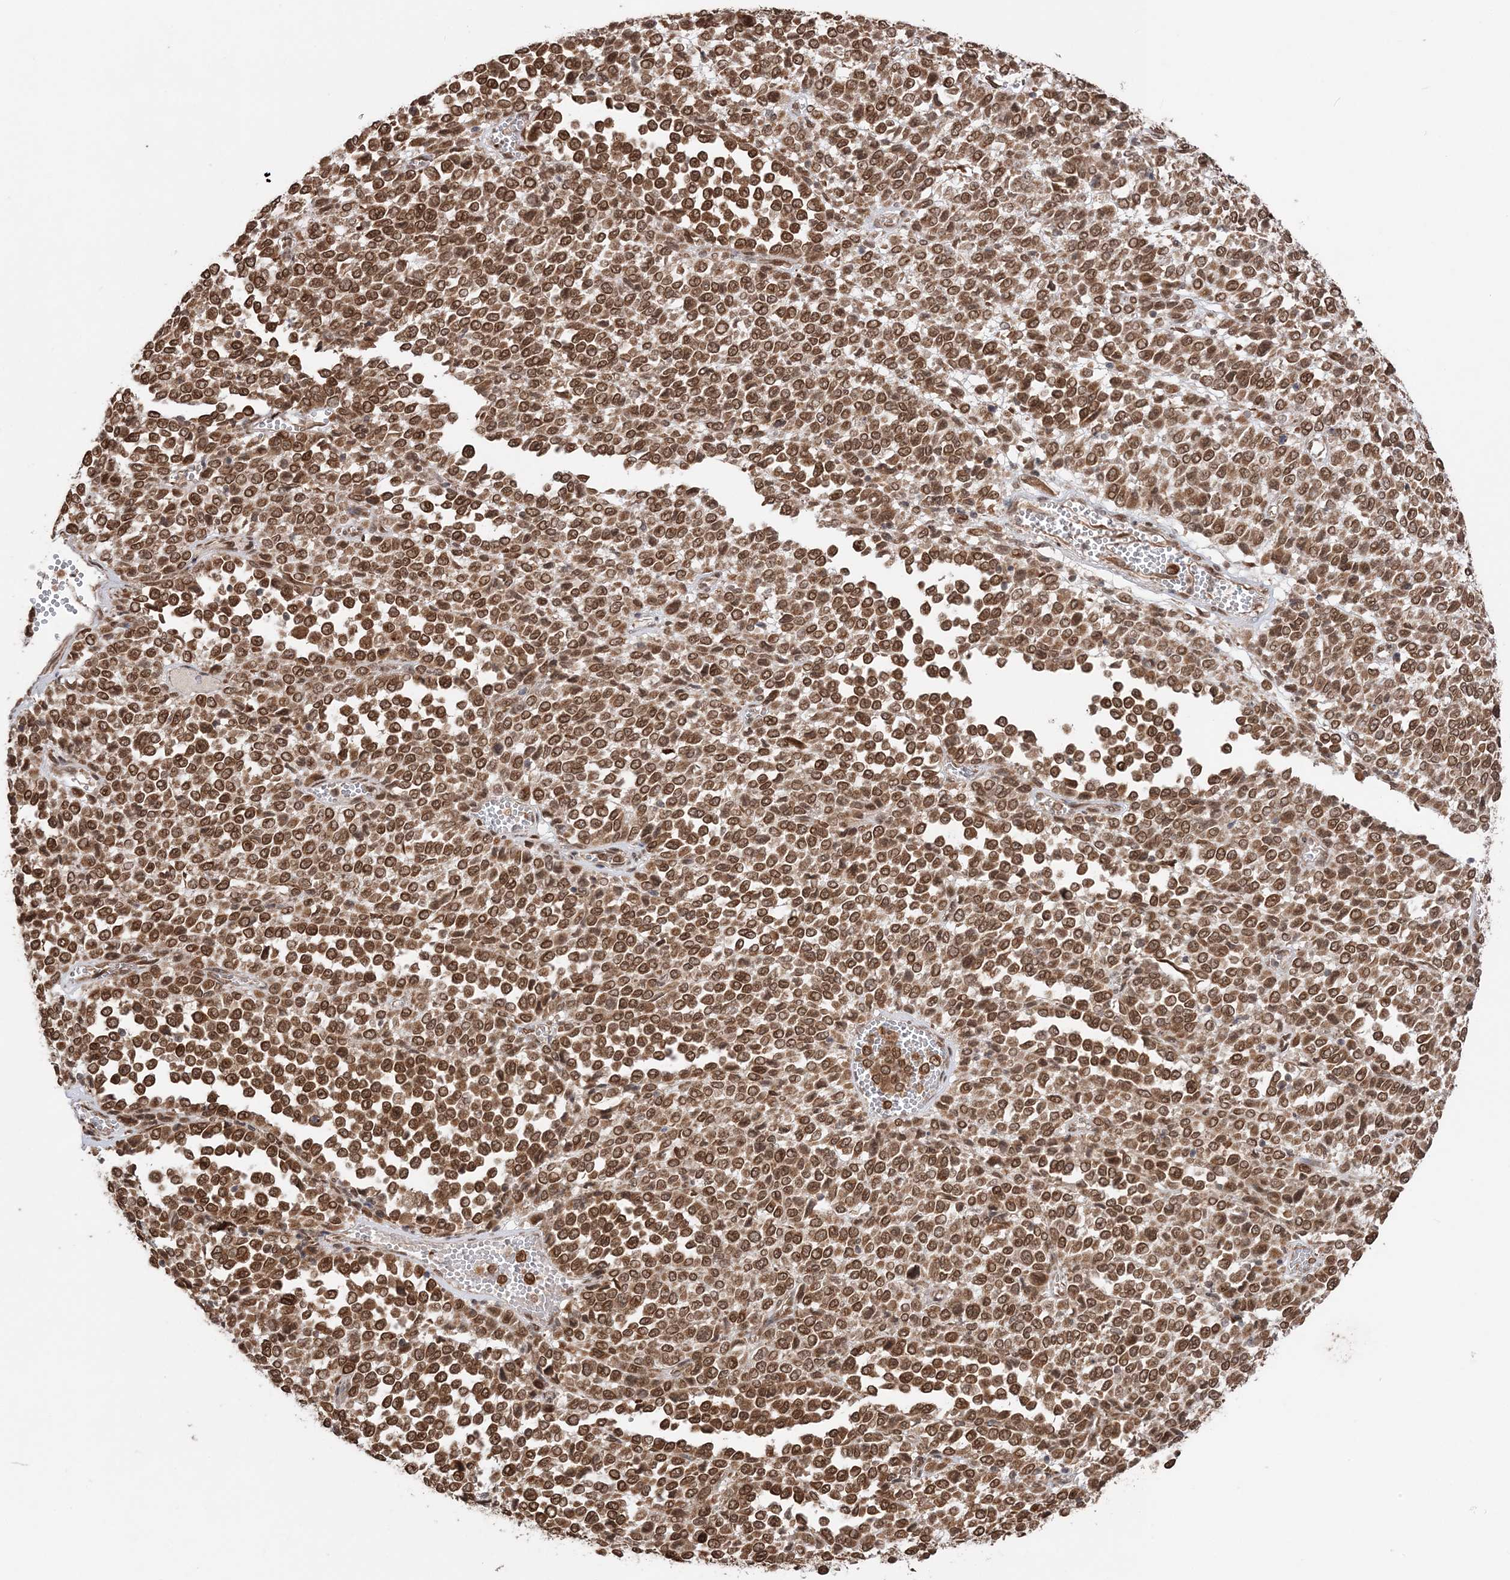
{"staining": {"intensity": "strong", "quantity": ">75%", "location": "cytoplasmic/membranous,nuclear"}, "tissue": "melanoma", "cell_type": "Tumor cells", "image_type": "cancer", "snomed": [{"axis": "morphology", "description": "Malignant melanoma, Metastatic site"}, {"axis": "topography", "description": "Pancreas"}], "caption": "Malignant melanoma (metastatic site) stained with a brown dye shows strong cytoplasmic/membranous and nuclear positive expression in about >75% of tumor cells.", "gene": "TMED10", "patient": {"sex": "female", "age": 30}}